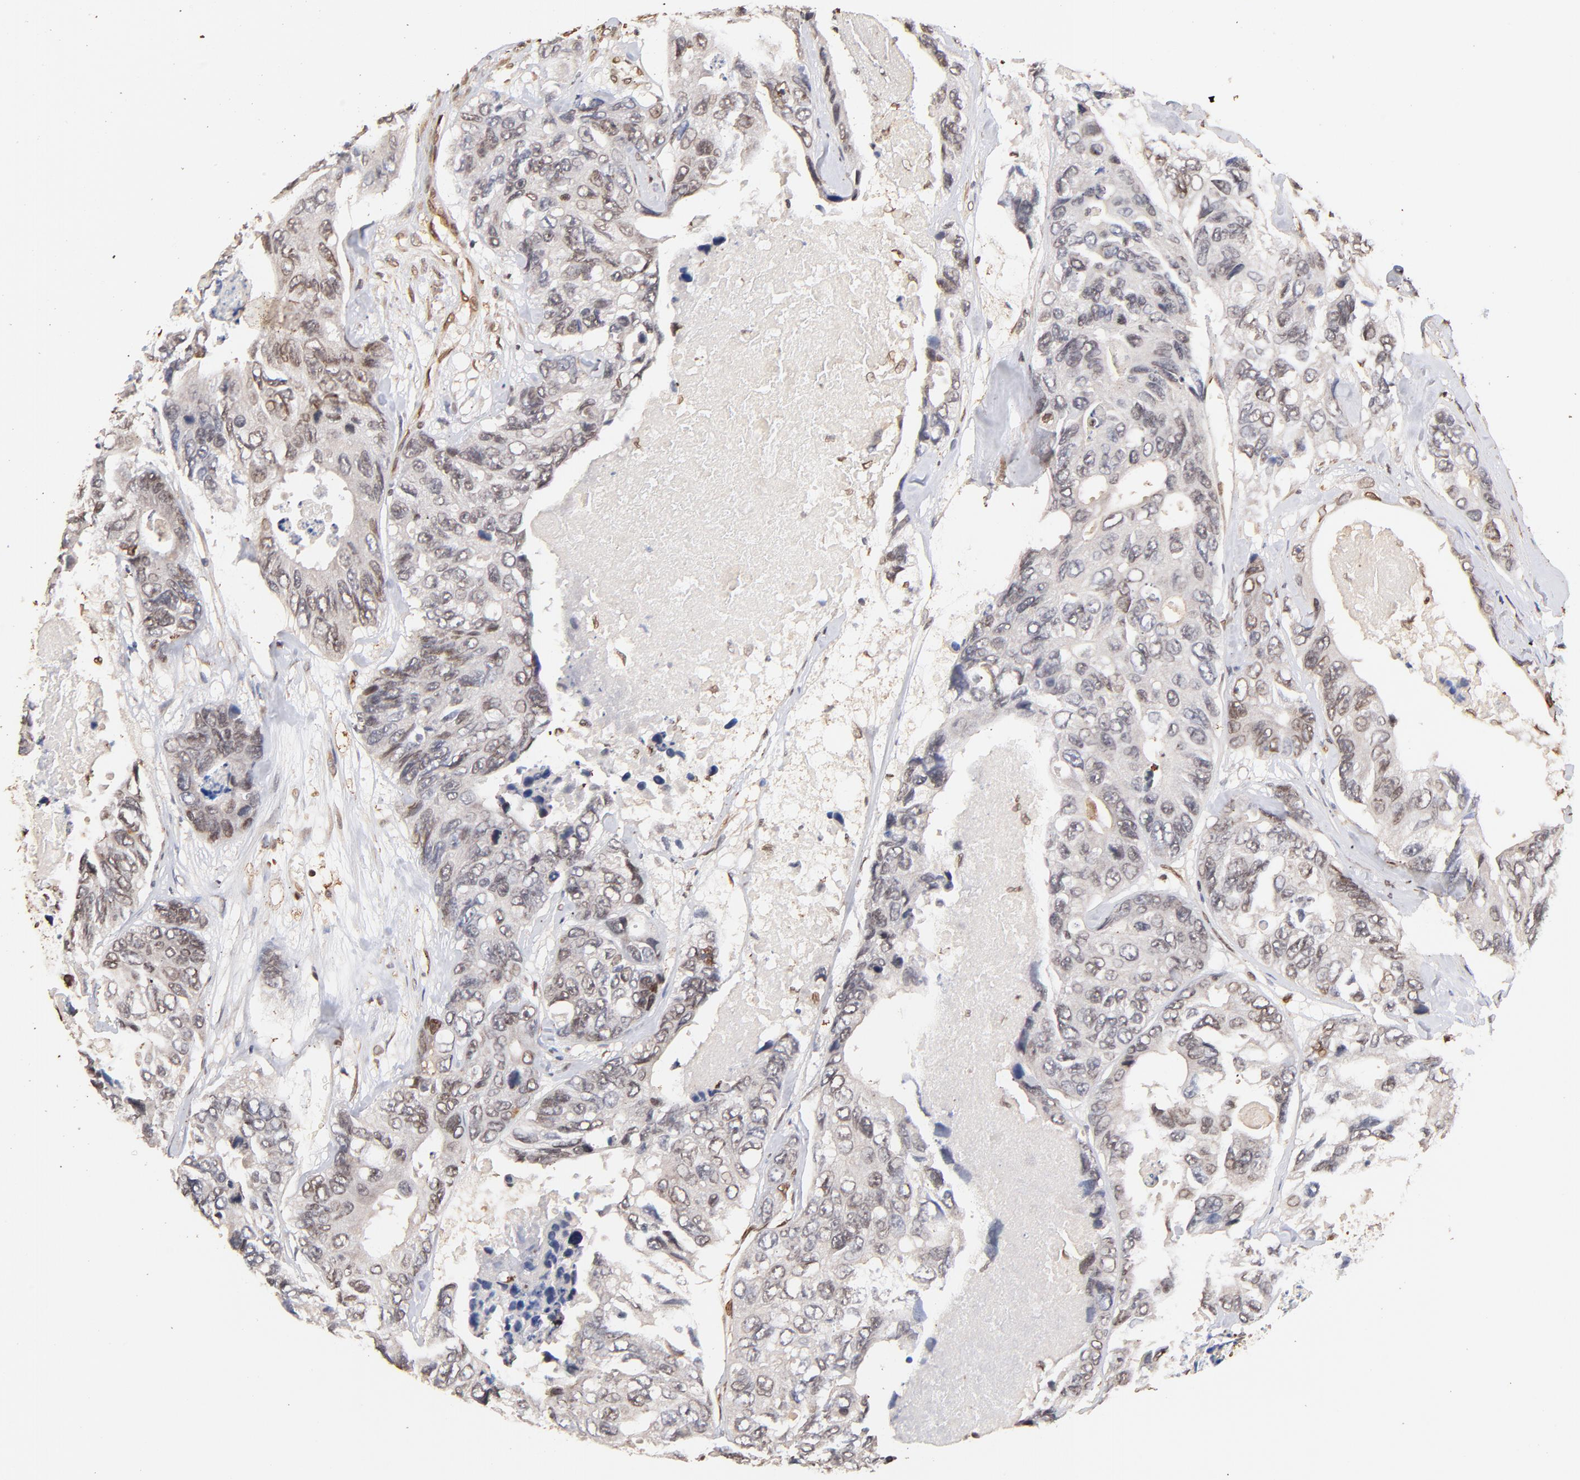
{"staining": {"intensity": "weak", "quantity": "<25%", "location": "nuclear"}, "tissue": "colorectal cancer", "cell_type": "Tumor cells", "image_type": "cancer", "snomed": [{"axis": "morphology", "description": "Adenocarcinoma, NOS"}, {"axis": "topography", "description": "Colon"}], "caption": "This is a photomicrograph of IHC staining of colorectal cancer, which shows no expression in tumor cells. (DAB immunohistochemistry (IHC), high magnification).", "gene": "ZFP92", "patient": {"sex": "female", "age": 86}}